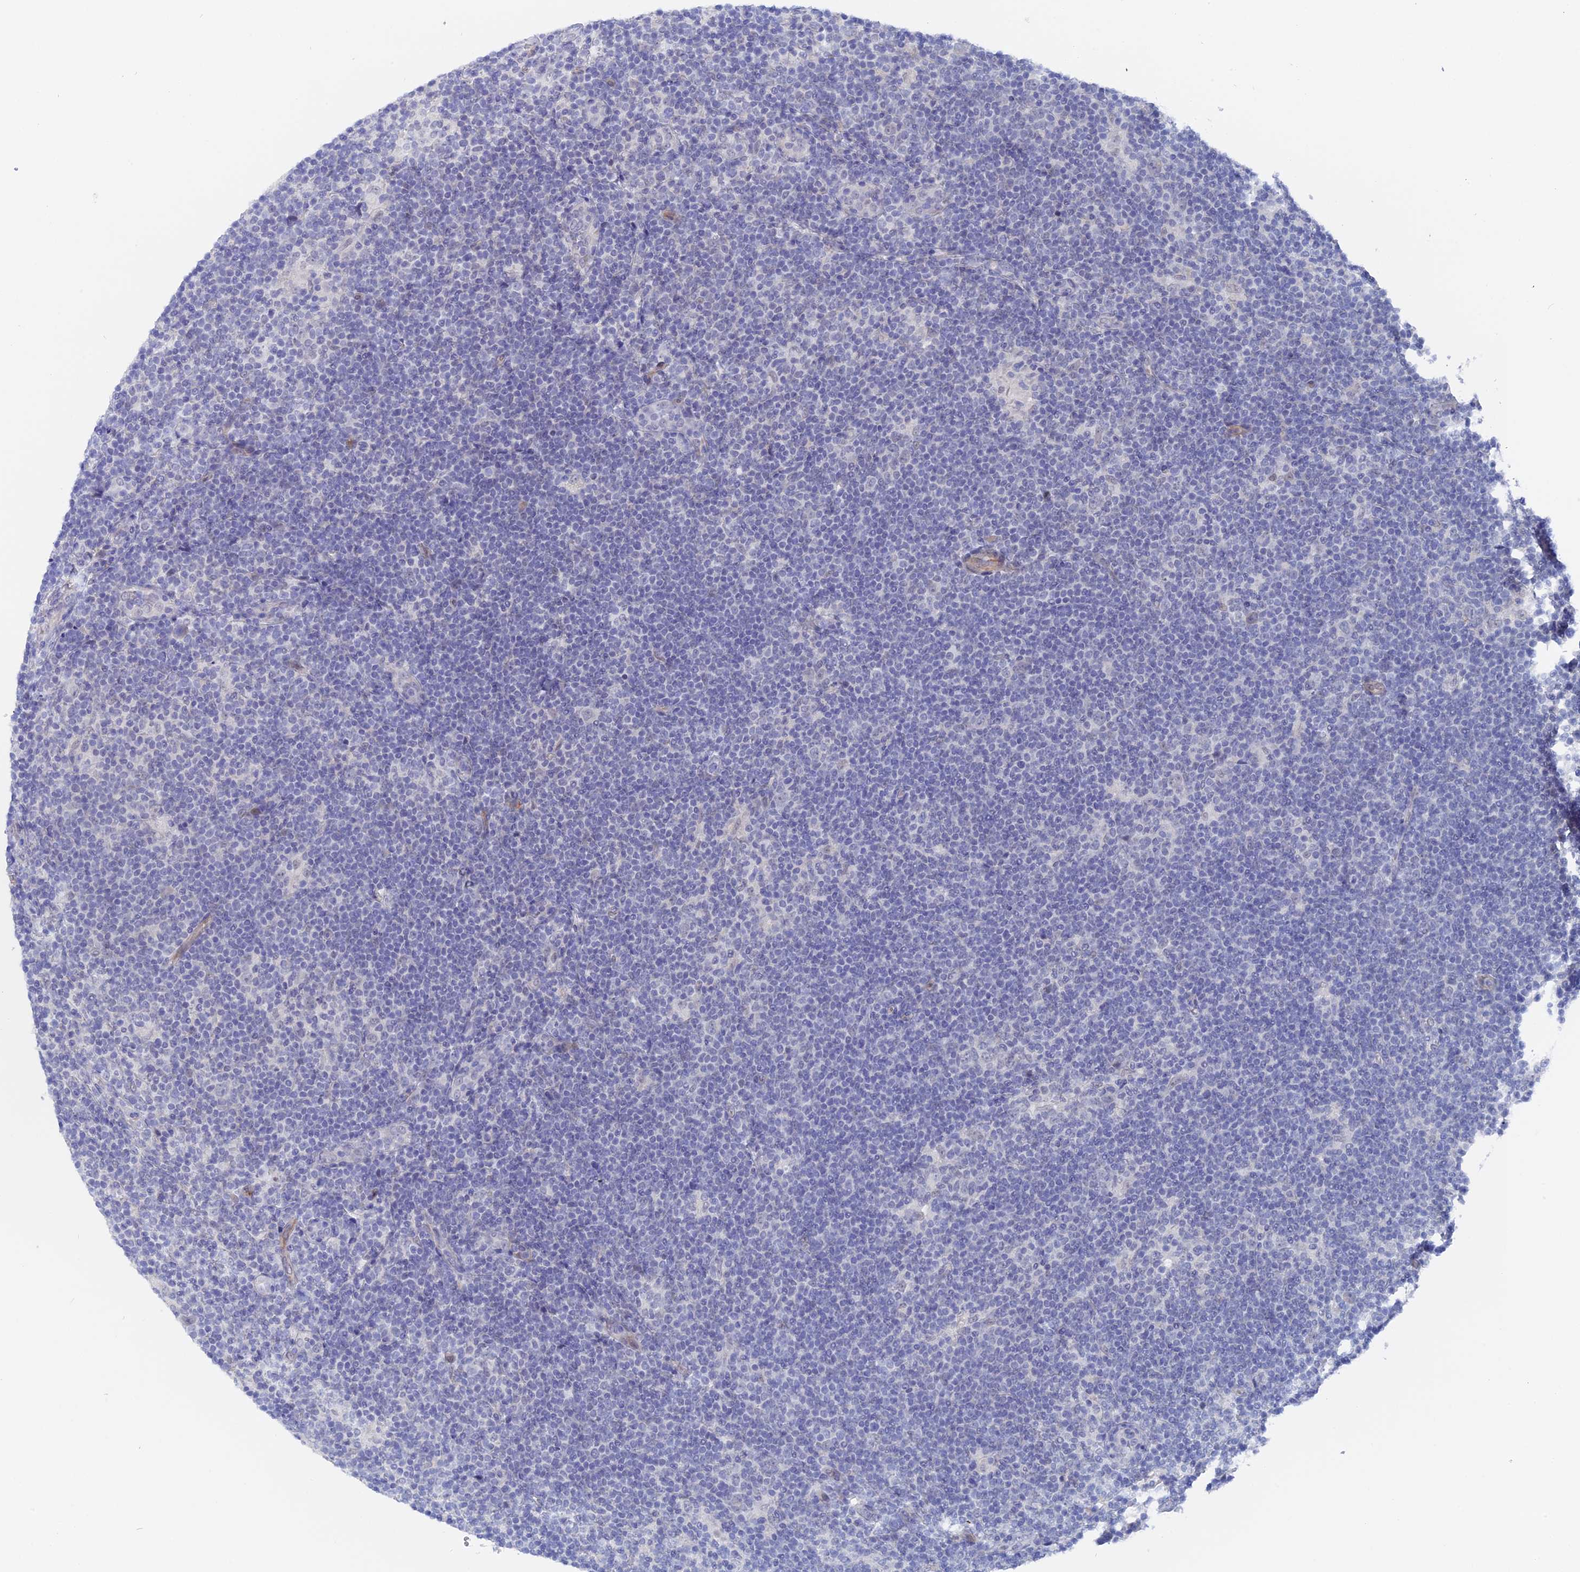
{"staining": {"intensity": "negative", "quantity": "none", "location": "none"}, "tissue": "lymphoma", "cell_type": "Tumor cells", "image_type": "cancer", "snomed": [{"axis": "morphology", "description": "Hodgkin's disease, NOS"}, {"axis": "topography", "description": "Lymph node"}], "caption": "Immunohistochemical staining of human lymphoma exhibits no significant expression in tumor cells.", "gene": "DACT3", "patient": {"sex": "female", "age": 57}}